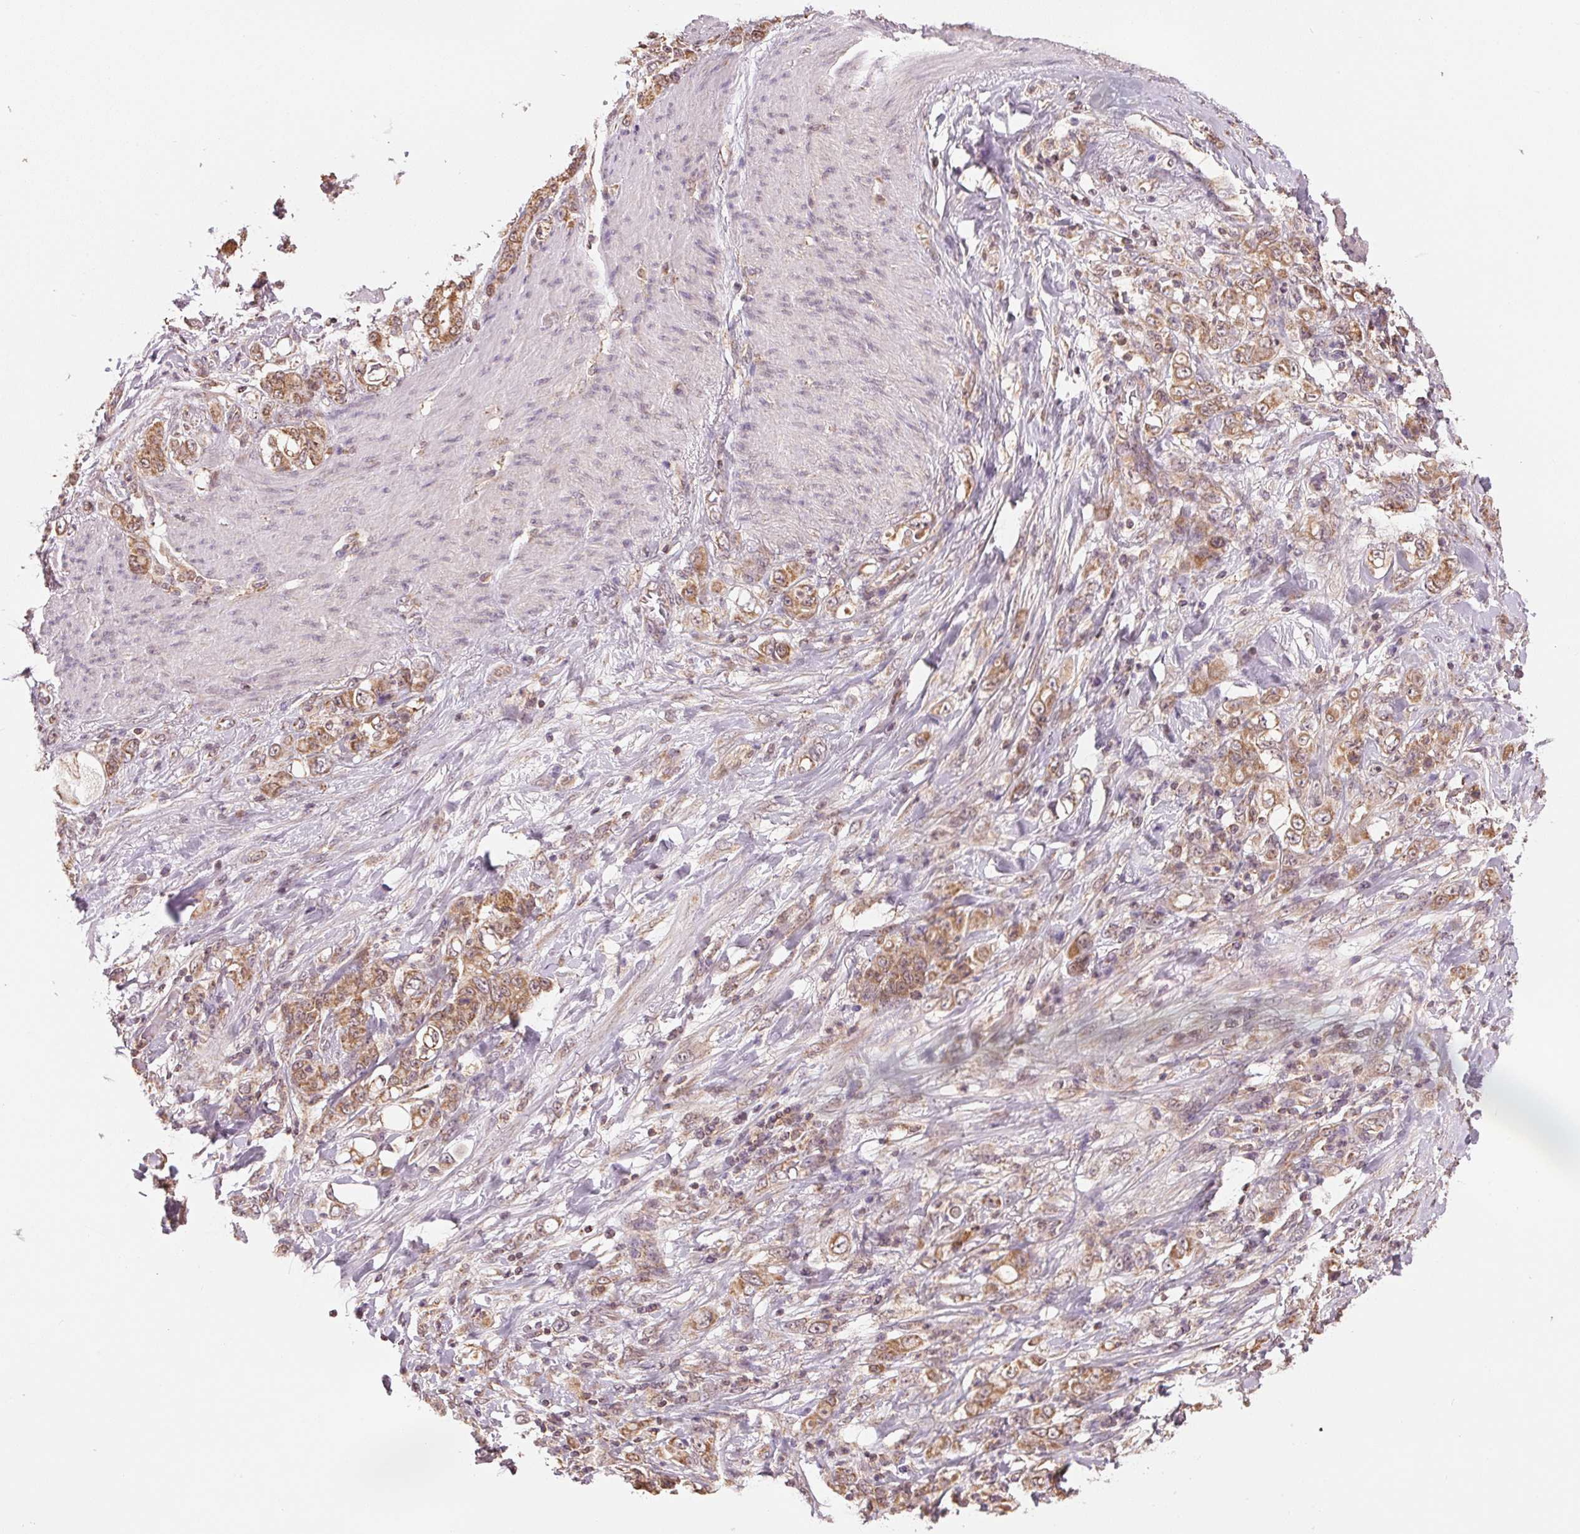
{"staining": {"intensity": "moderate", "quantity": ">75%", "location": "cytoplasmic/membranous"}, "tissue": "stomach cancer", "cell_type": "Tumor cells", "image_type": "cancer", "snomed": [{"axis": "morphology", "description": "Adenocarcinoma, NOS"}, {"axis": "topography", "description": "Stomach"}], "caption": "This micrograph shows IHC staining of stomach adenocarcinoma, with medium moderate cytoplasmic/membranous staining in approximately >75% of tumor cells.", "gene": "ARHGAP6", "patient": {"sex": "female", "age": 79}}